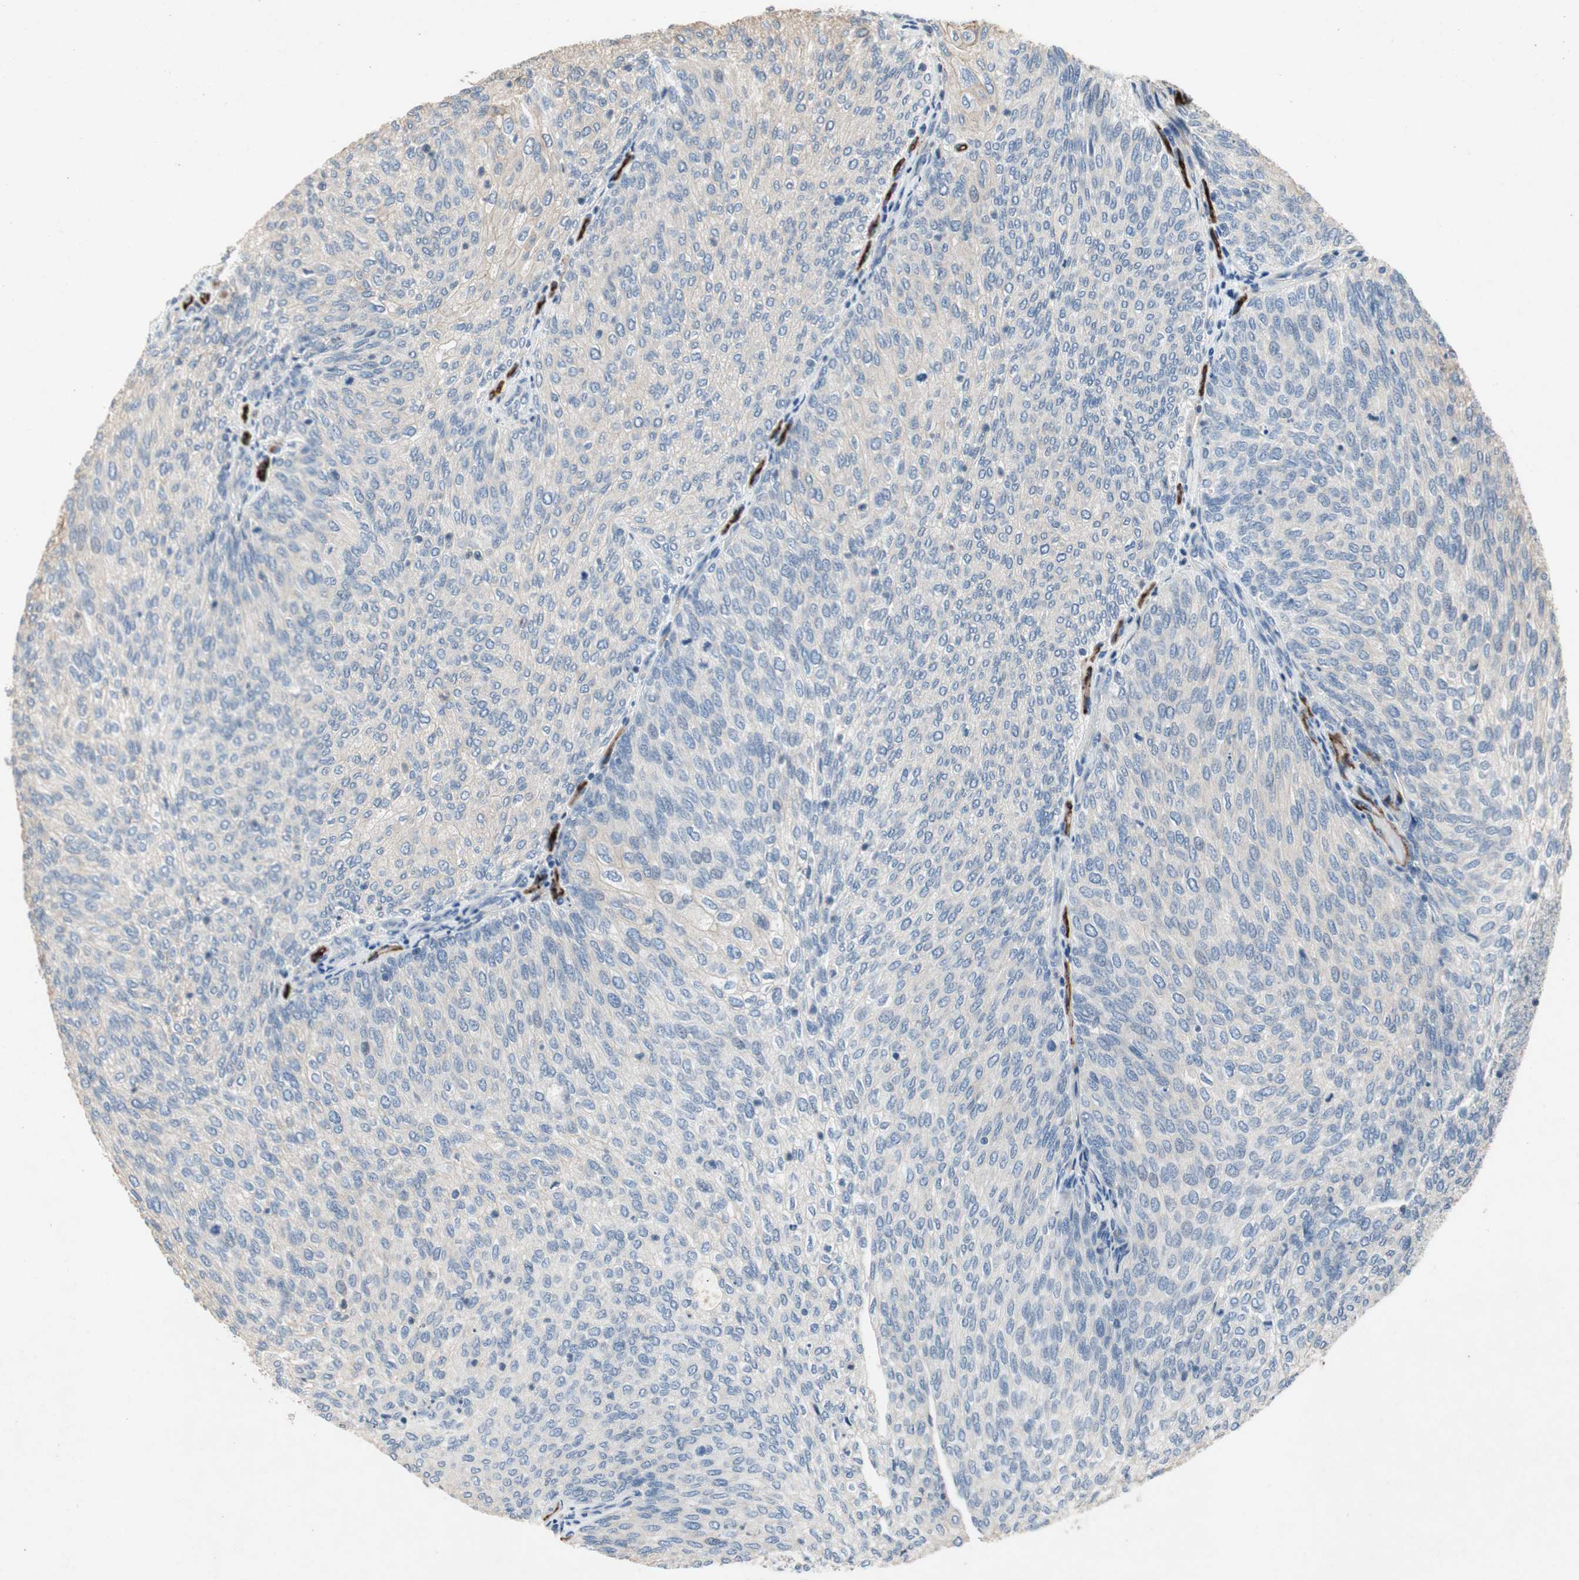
{"staining": {"intensity": "negative", "quantity": "none", "location": "none"}, "tissue": "urothelial cancer", "cell_type": "Tumor cells", "image_type": "cancer", "snomed": [{"axis": "morphology", "description": "Urothelial carcinoma, Low grade"}, {"axis": "topography", "description": "Urinary bladder"}], "caption": "Immunohistochemical staining of human urothelial cancer demonstrates no significant expression in tumor cells.", "gene": "ALPL", "patient": {"sex": "female", "age": 79}}